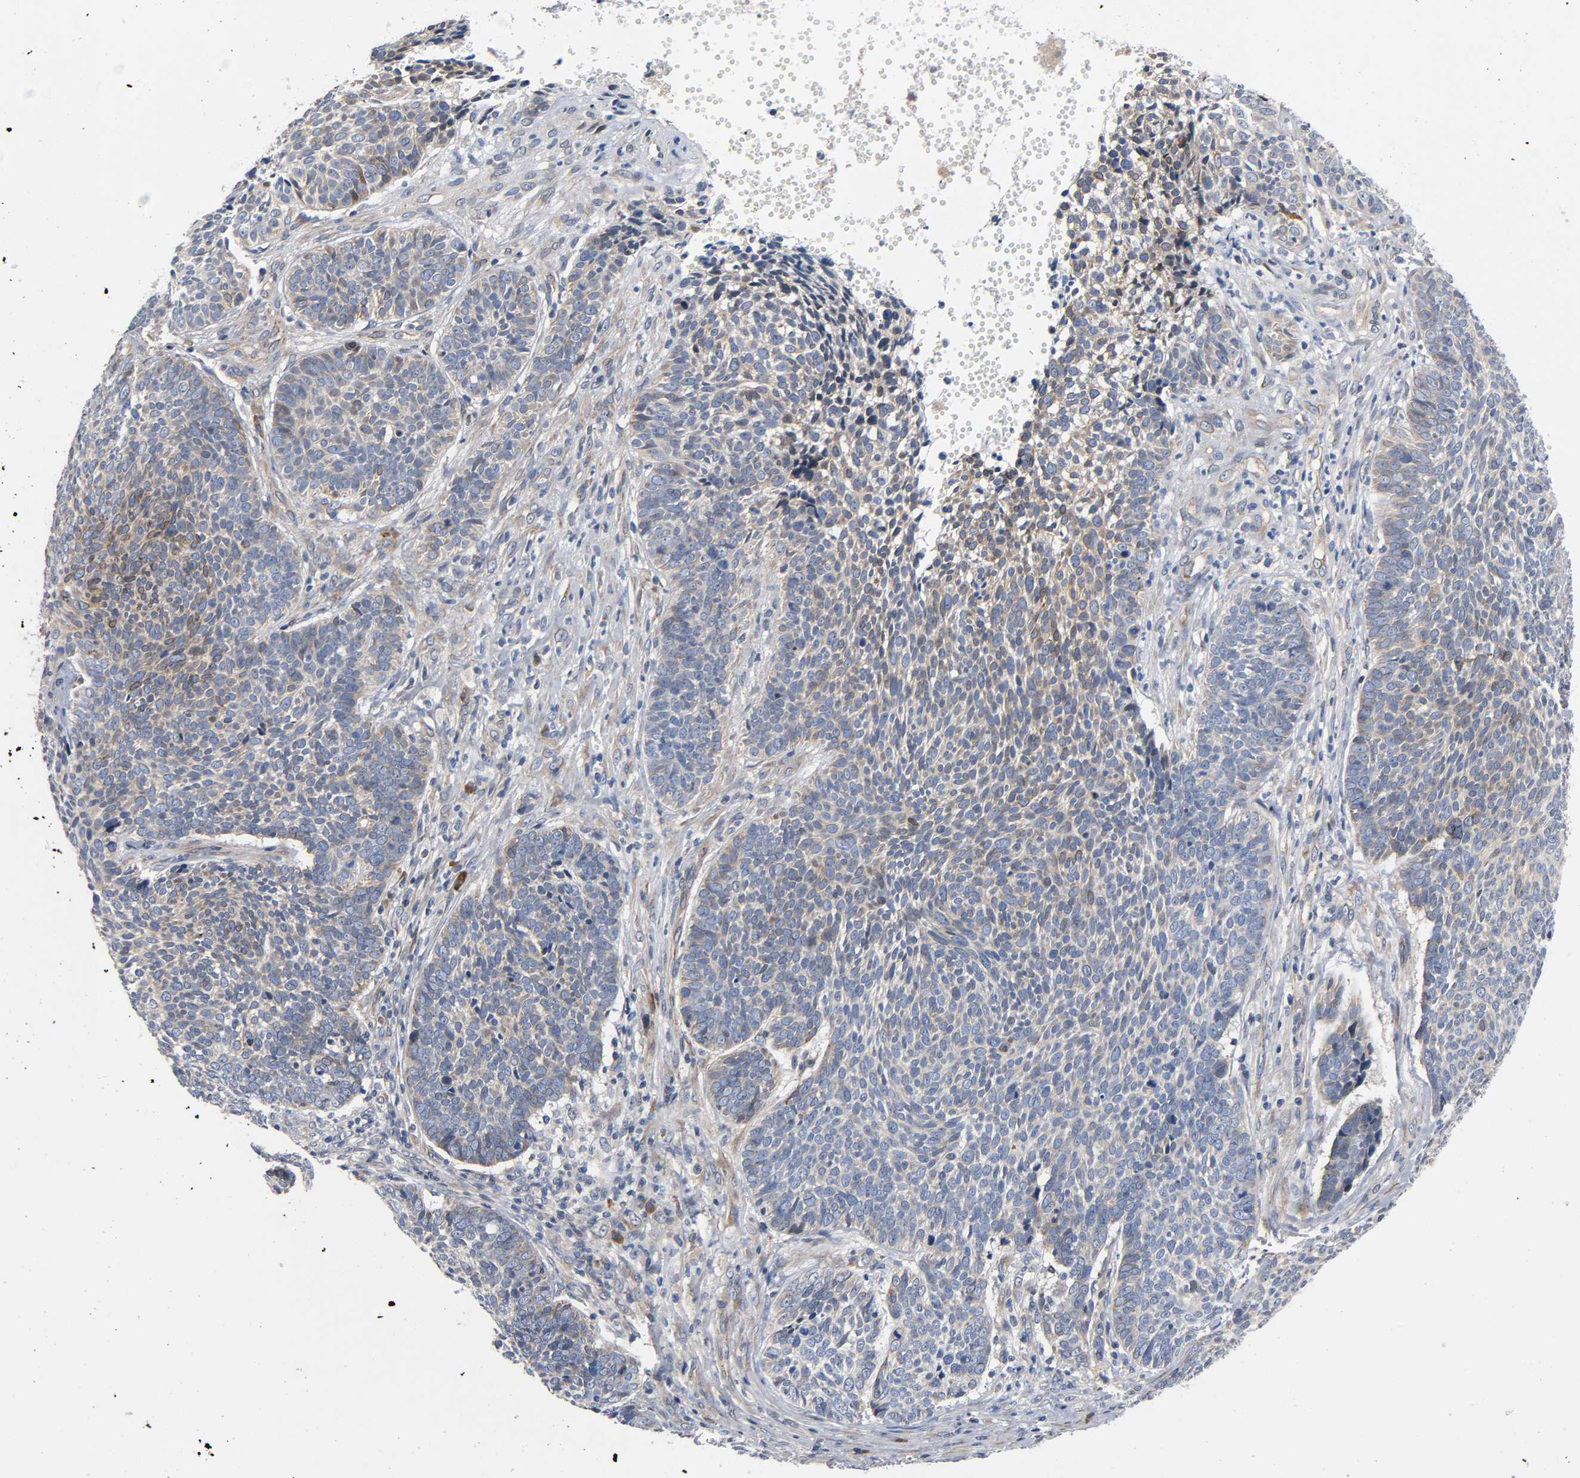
{"staining": {"intensity": "weak", "quantity": "<25%", "location": "cytoplasmic/membranous"}, "tissue": "skin cancer", "cell_type": "Tumor cells", "image_type": "cancer", "snomed": [{"axis": "morphology", "description": "Basal cell carcinoma"}, {"axis": "topography", "description": "Skin"}], "caption": "An image of skin cancer stained for a protein exhibits no brown staining in tumor cells.", "gene": "ASB6", "patient": {"sex": "male", "age": 84}}